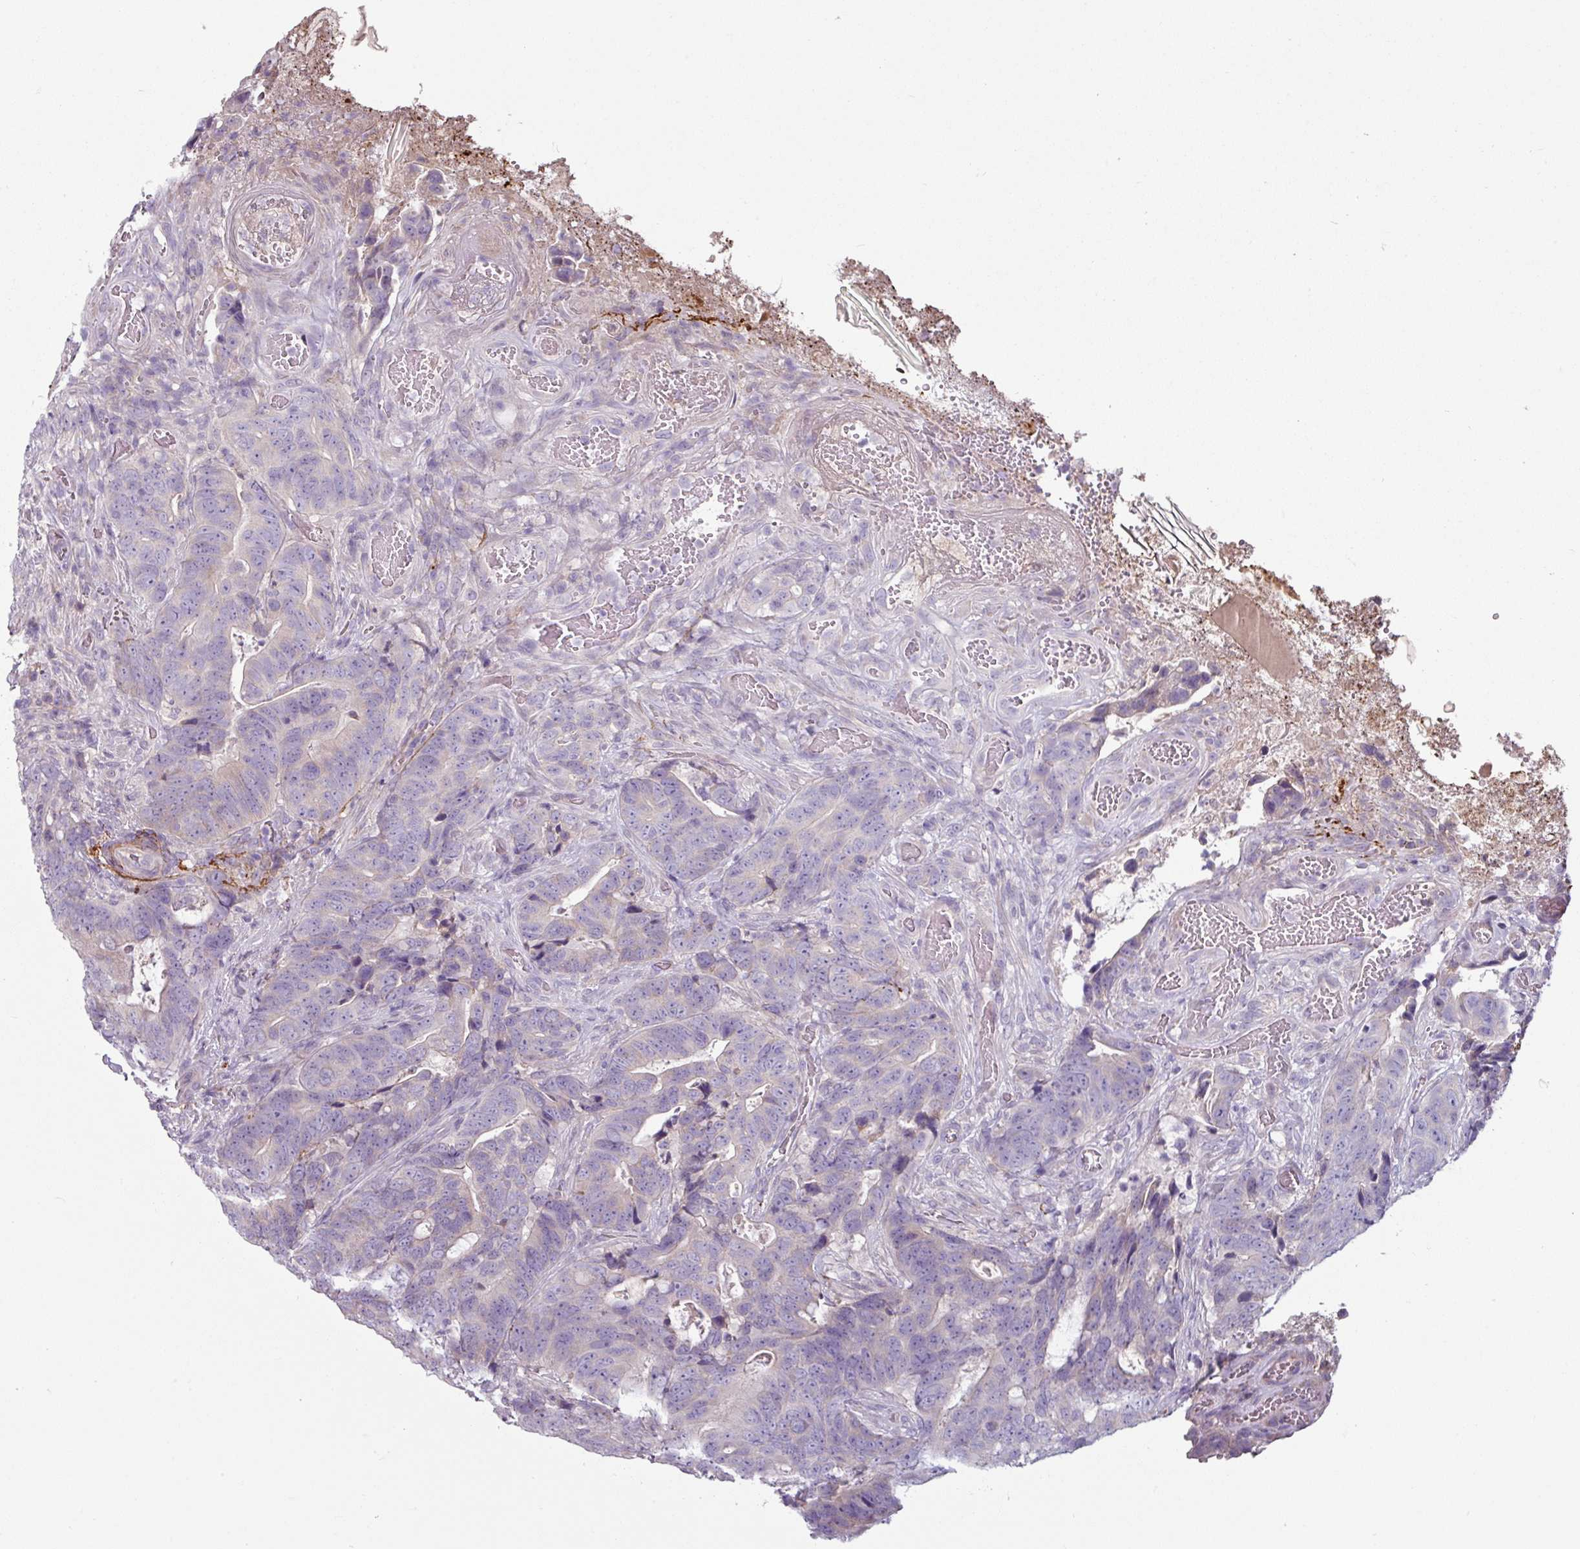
{"staining": {"intensity": "negative", "quantity": "none", "location": "none"}, "tissue": "colorectal cancer", "cell_type": "Tumor cells", "image_type": "cancer", "snomed": [{"axis": "morphology", "description": "Adenocarcinoma, NOS"}, {"axis": "topography", "description": "Colon"}], "caption": "Immunohistochemistry (IHC) image of human colorectal cancer (adenocarcinoma) stained for a protein (brown), which shows no positivity in tumor cells.", "gene": "MTMR14", "patient": {"sex": "female", "age": 82}}